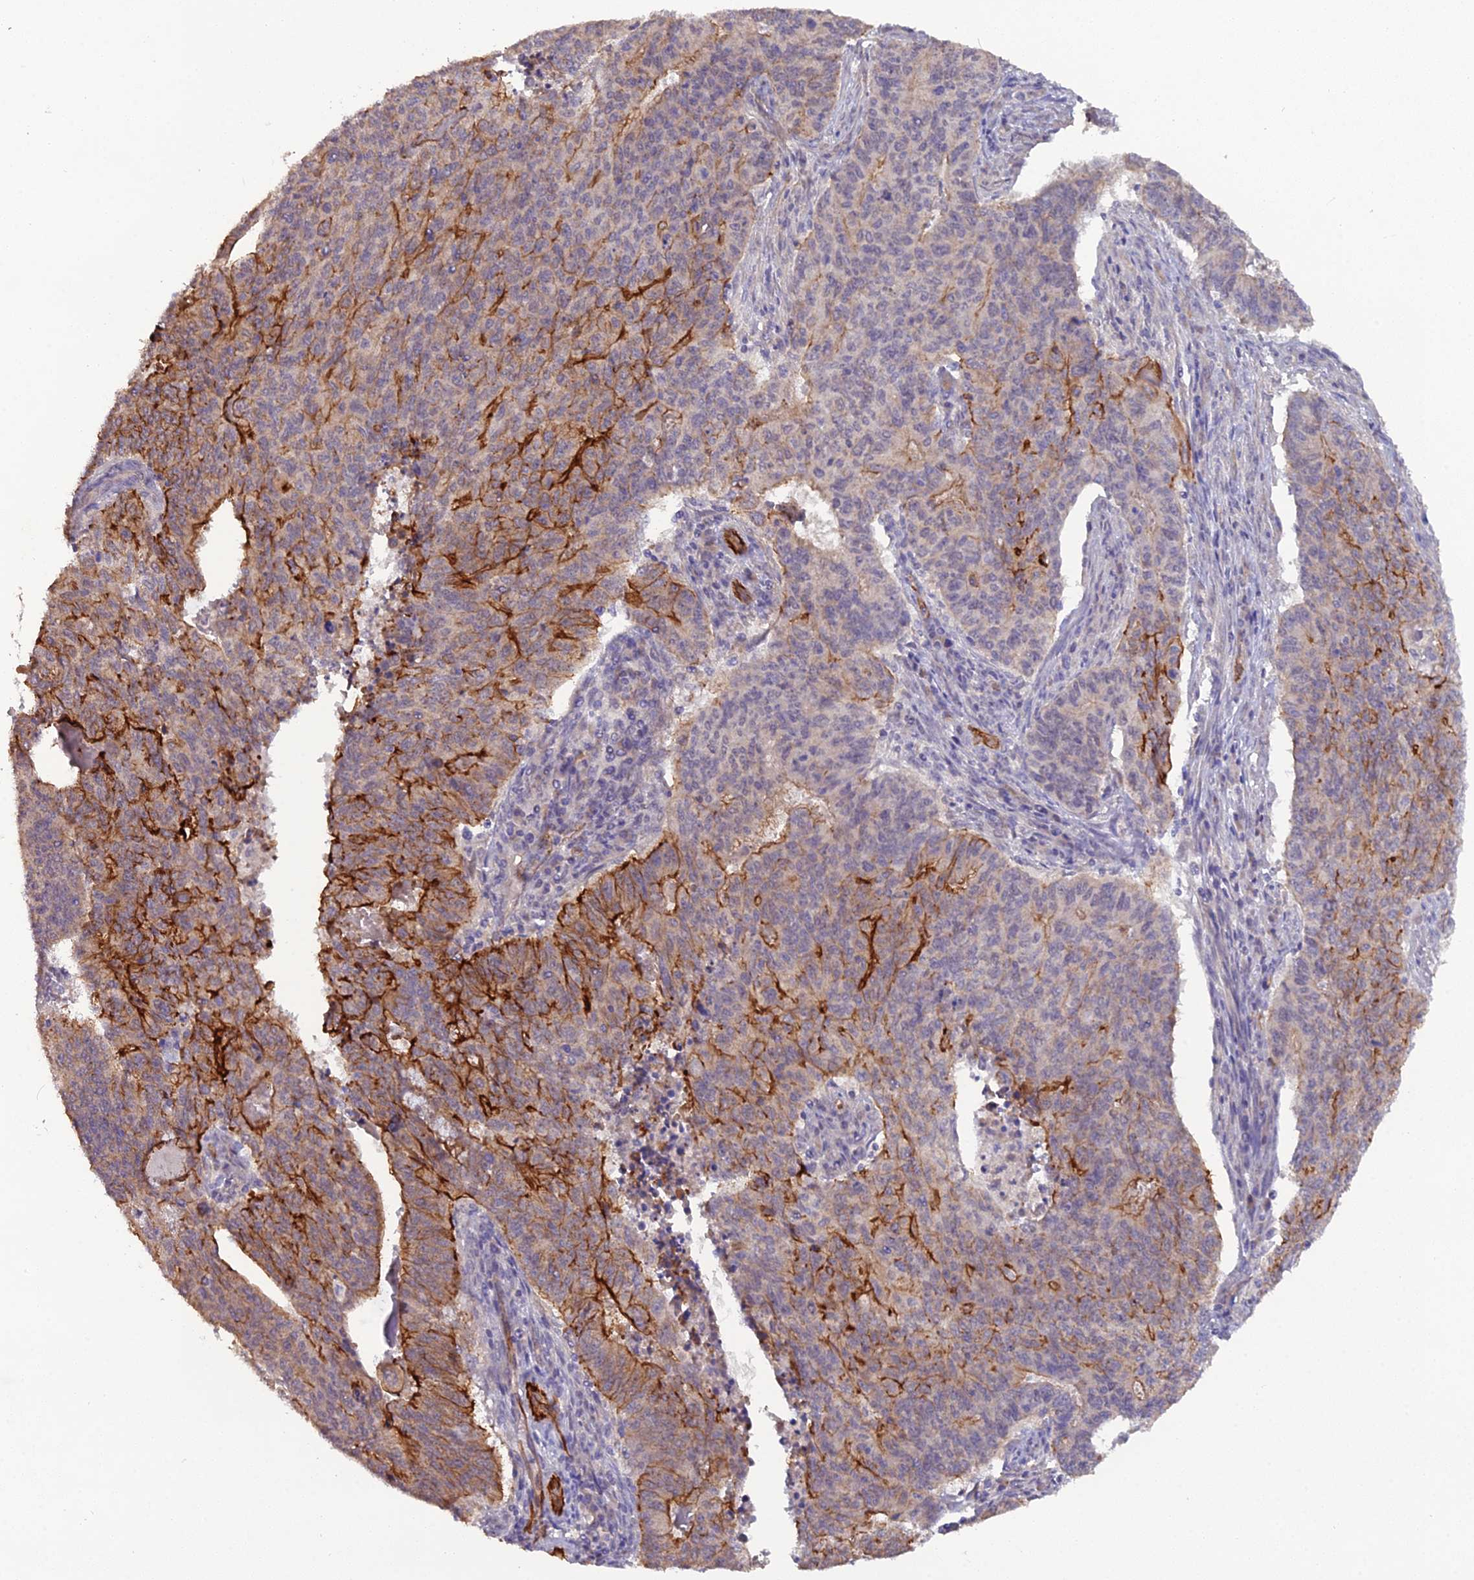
{"staining": {"intensity": "strong", "quantity": "25%-75%", "location": "cytoplasmic/membranous"}, "tissue": "endometrial cancer", "cell_type": "Tumor cells", "image_type": "cancer", "snomed": [{"axis": "morphology", "description": "Adenocarcinoma, NOS"}, {"axis": "topography", "description": "Endometrium"}], "caption": "Endometrial adenocarcinoma stained with DAB immunohistochemistry reveals high levels of strong cytoplasmic/membranous positivity in approximately 25%-75% of tumor cells.", "gene": "CFAP47", "patient": {"sex": "female", "age": 59}}